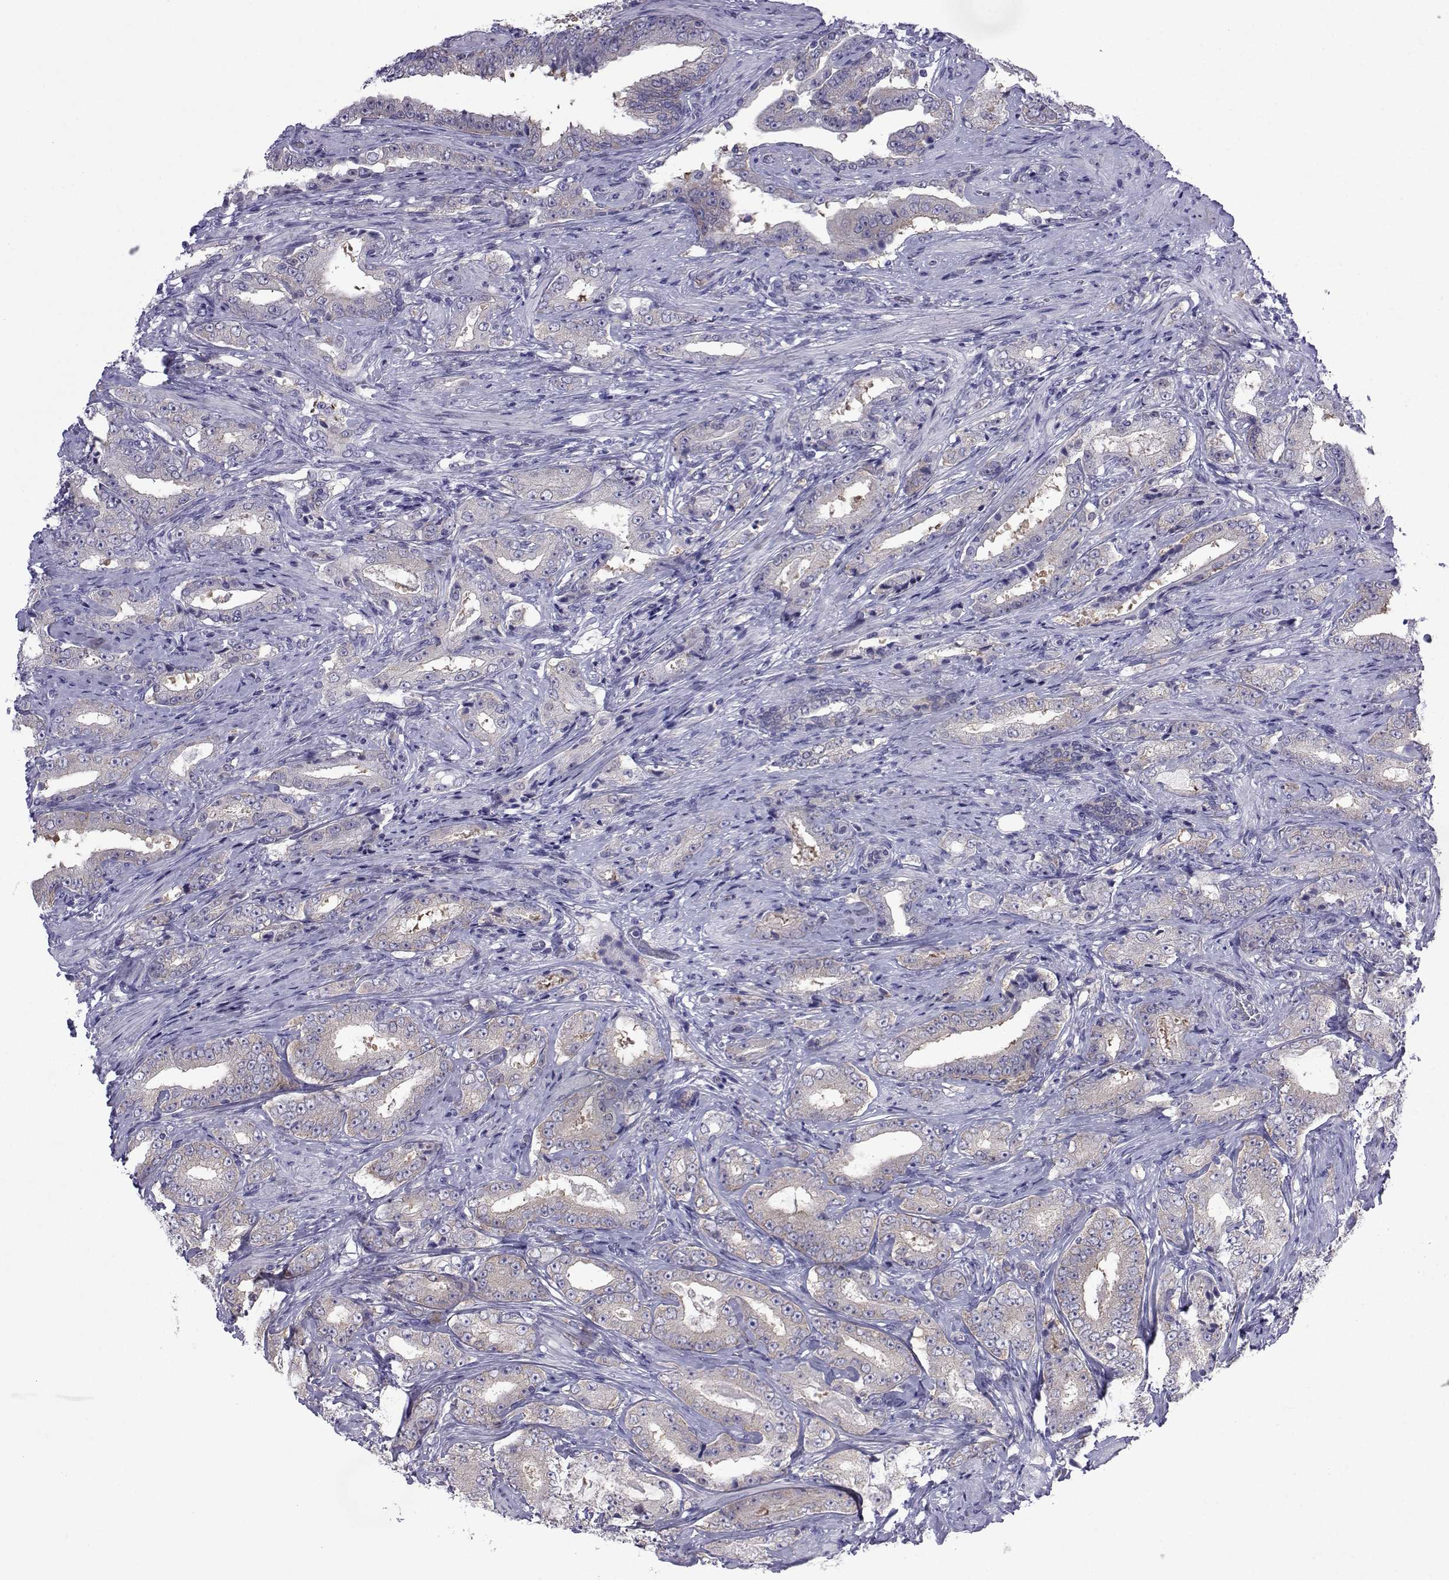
{"staining": {"intensity": "weak", "quantity": "<25%", "location": "cytoplasmic/membranous"}, "tissue": "prostate cancer", "cell_type": "Tumor cells", "image_type": "cancer", "snomed": [{"axis": "morphology", "description": "Adenocarcinoma, Low grade"}, {"axis": "topography", "description": "Prostate and seminal vesicle, NOS"}], "caption": "This is an IHC image of human adenocarcinoma (low-grade) (prostate). There is no expression in tumor cells.", "gene": "COL22A1", "patient": {"sex": "male", "age": 61}}